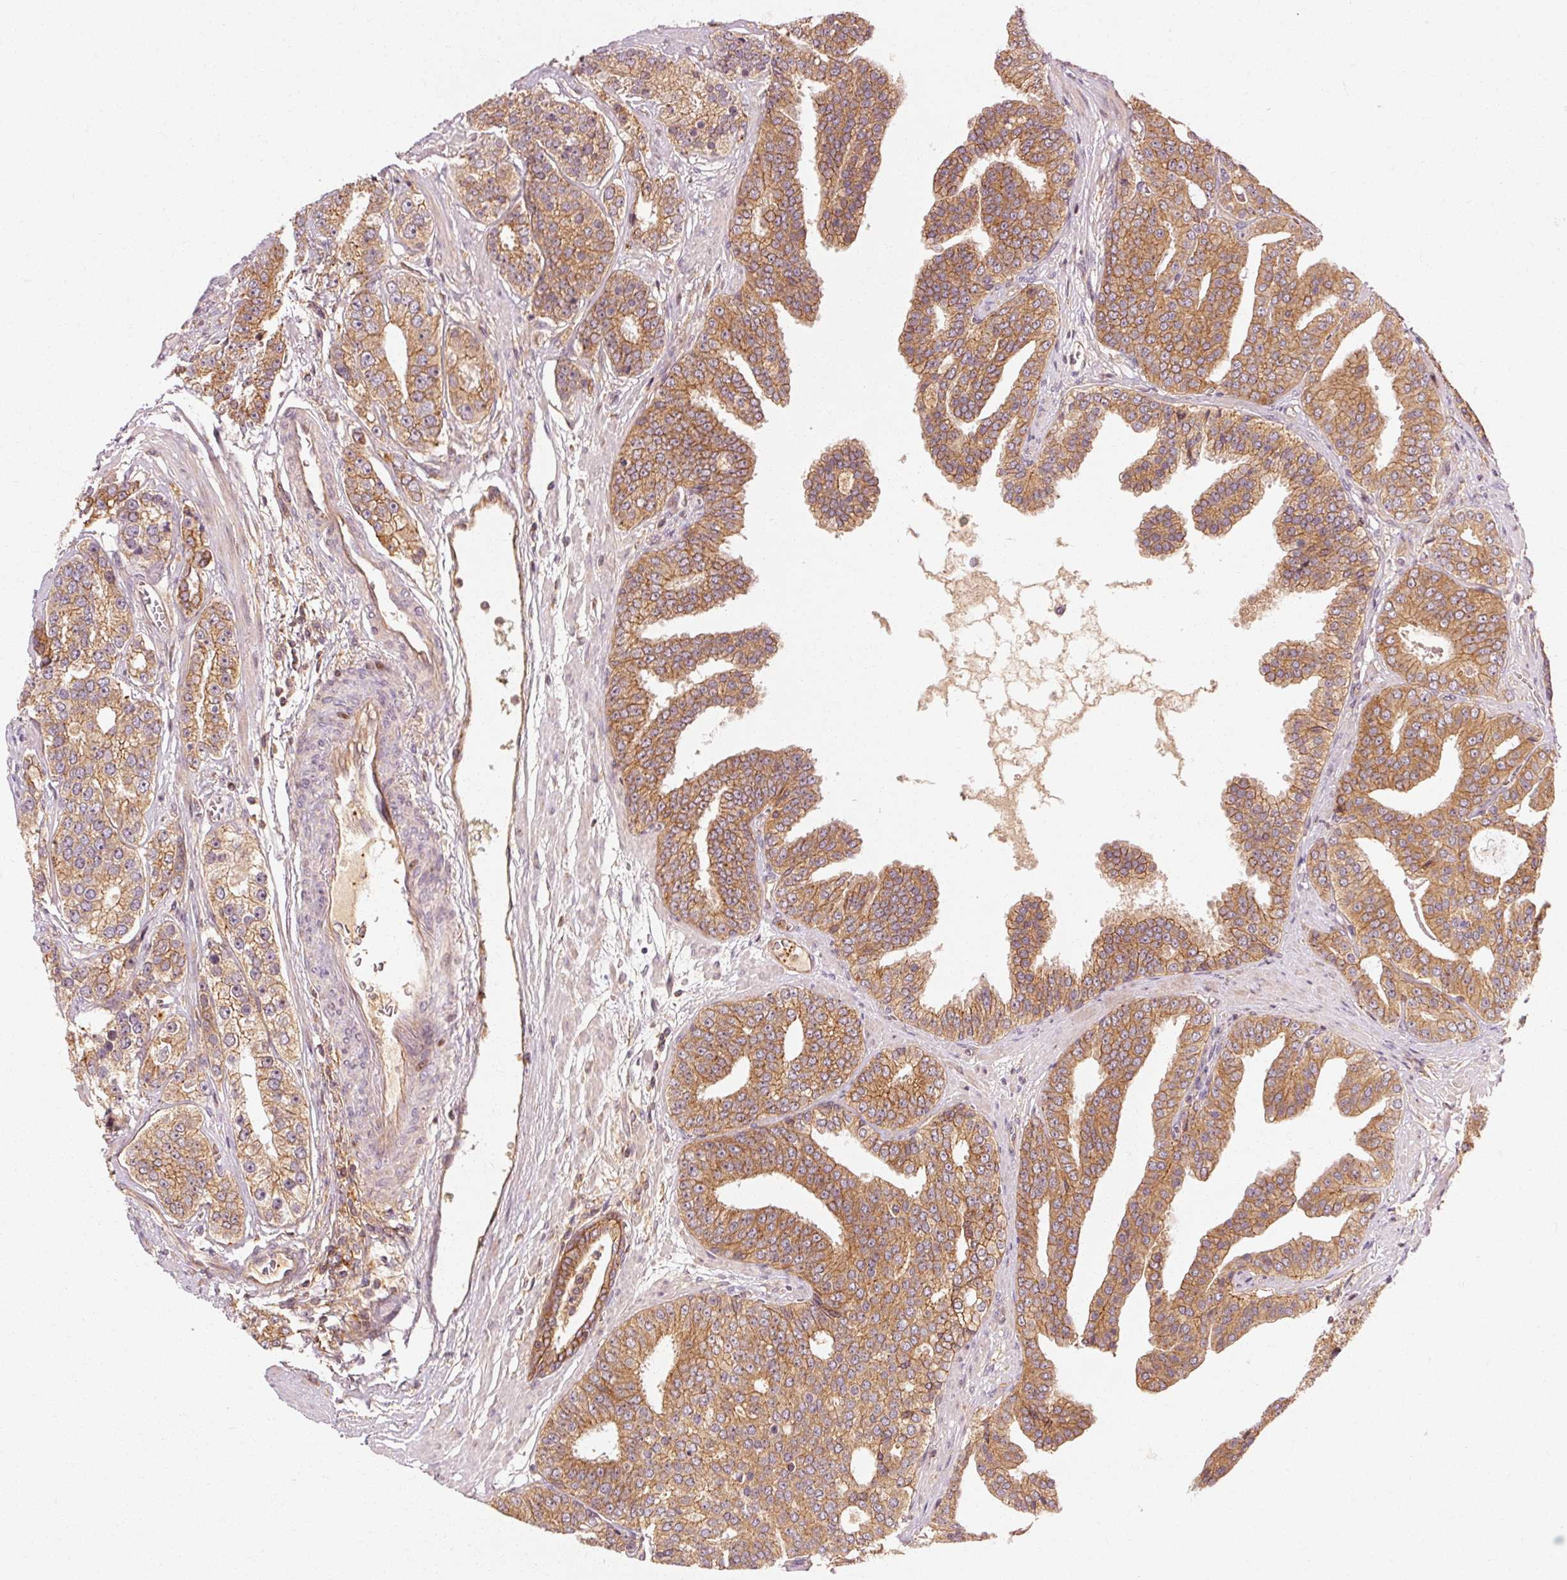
{"staining": {"intensity": "moderate", "quantity": ">75%", "location": "cytoplasmic/membranous"}, "tissue": "prostate cancer", "cell_type": "Tumor cells", "image_type": "cancer", "snomed": [{"axis": "morphology", "description": "Adenocarcinoma, High grade"}, {"axis": "topography", "description": "Prostate"}], "caption": "Immunohistochemical staining of human prostate cancer (adenocarcinoma (high-grade)) exhibits moderate cytoplasmic/membranous protein positivity in about >75% of tumor cells. The staining was performed using DAB to visualize the protein expression in brown, while the nuclei were stained in blue with hematoxylin (Magnification: 20x).", "gene": "CTNNA1", "patient": {"sex": "male", "age": 71}}